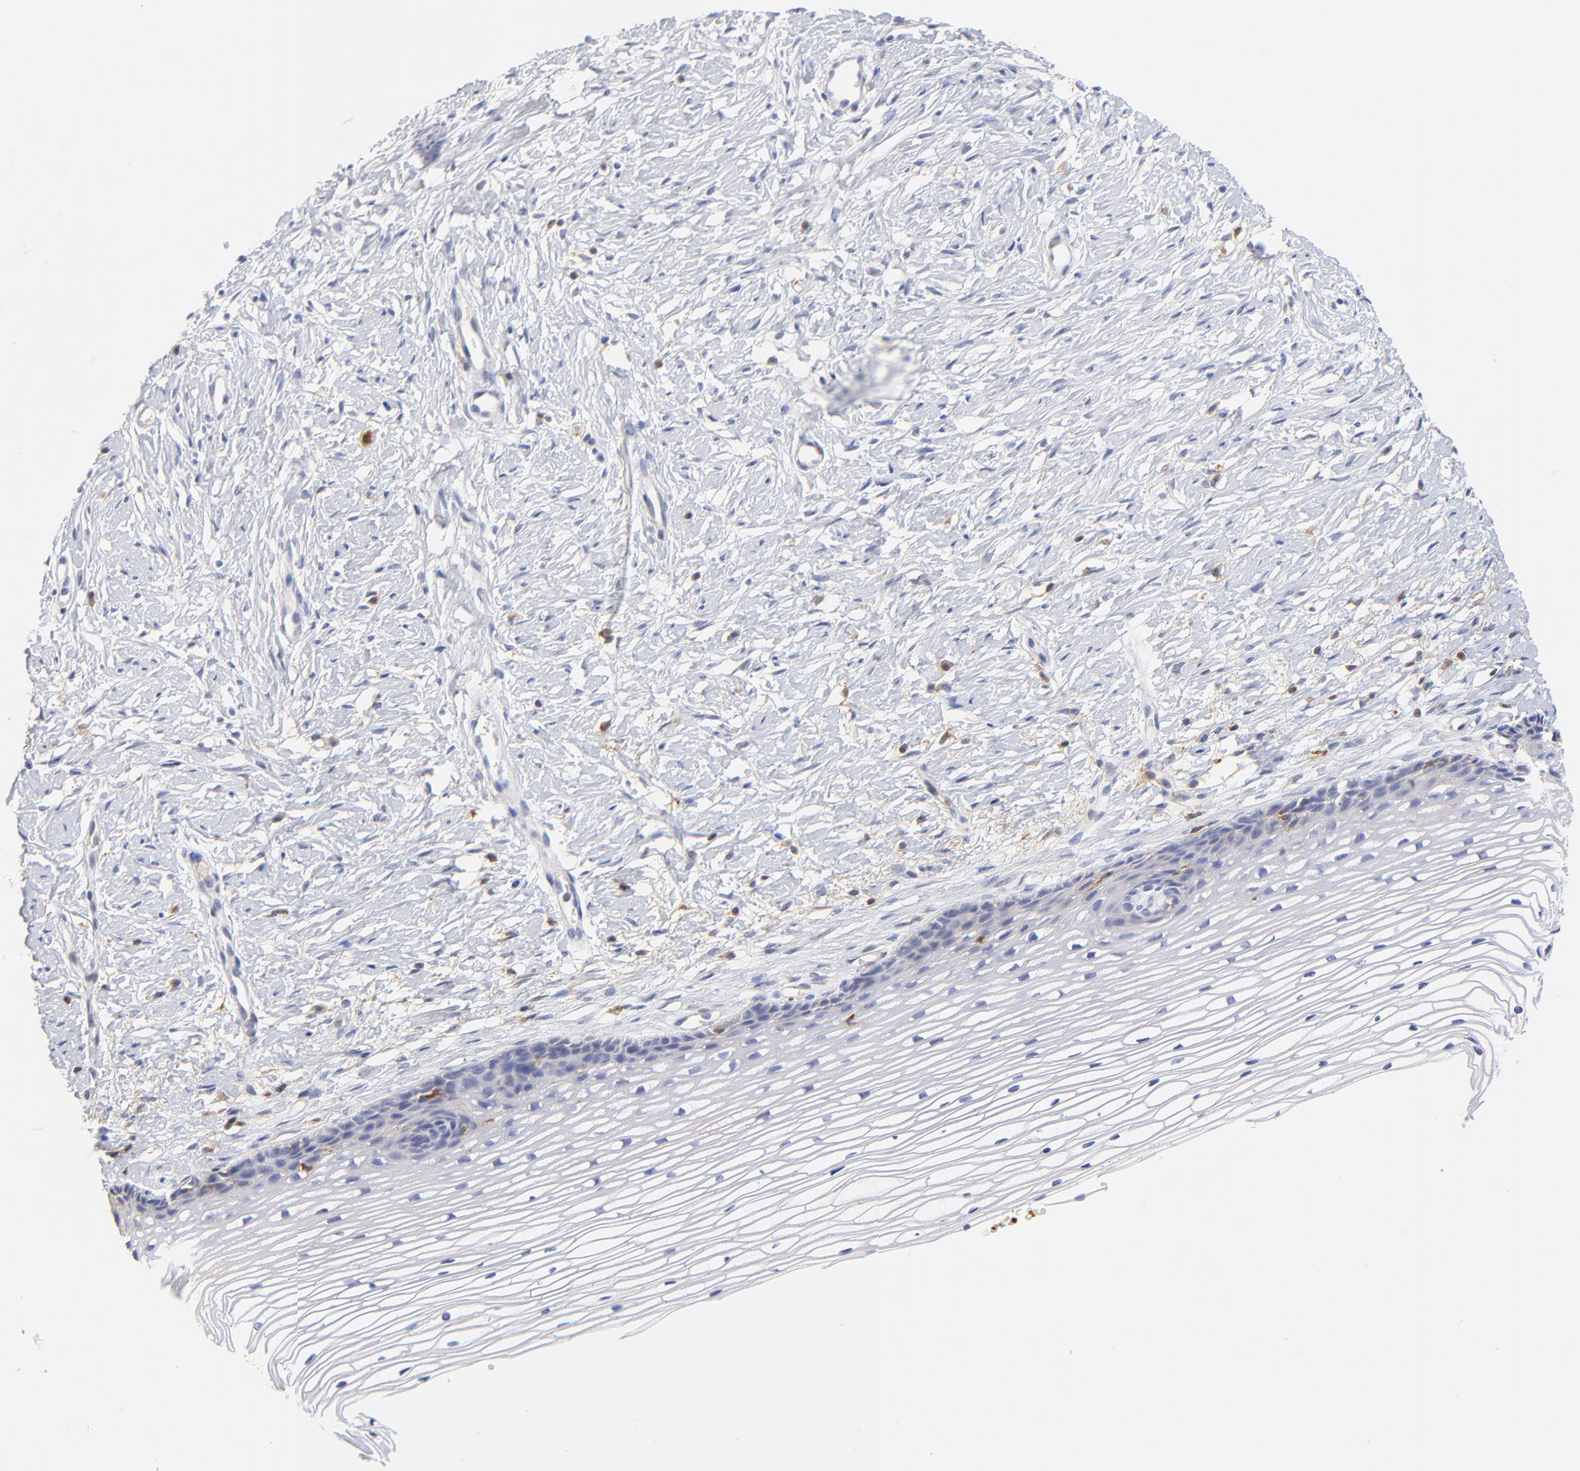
{"staining": {"intensity": "negative", "quantity": "none", "location": "none"}, "tissue": "cervix", "cell_type": "Glandular cells", "image_type": "normal", "snomed": [{"axis": "morphology", "description": "Normal tissue, NOS"}, {"axis": "topography", "description": "Cervix"}], "caption": "There is no significant positivity in glandular cells of cervix.", "gene": "MDGA2", "patient": {"sex": "female", "age": 77}}